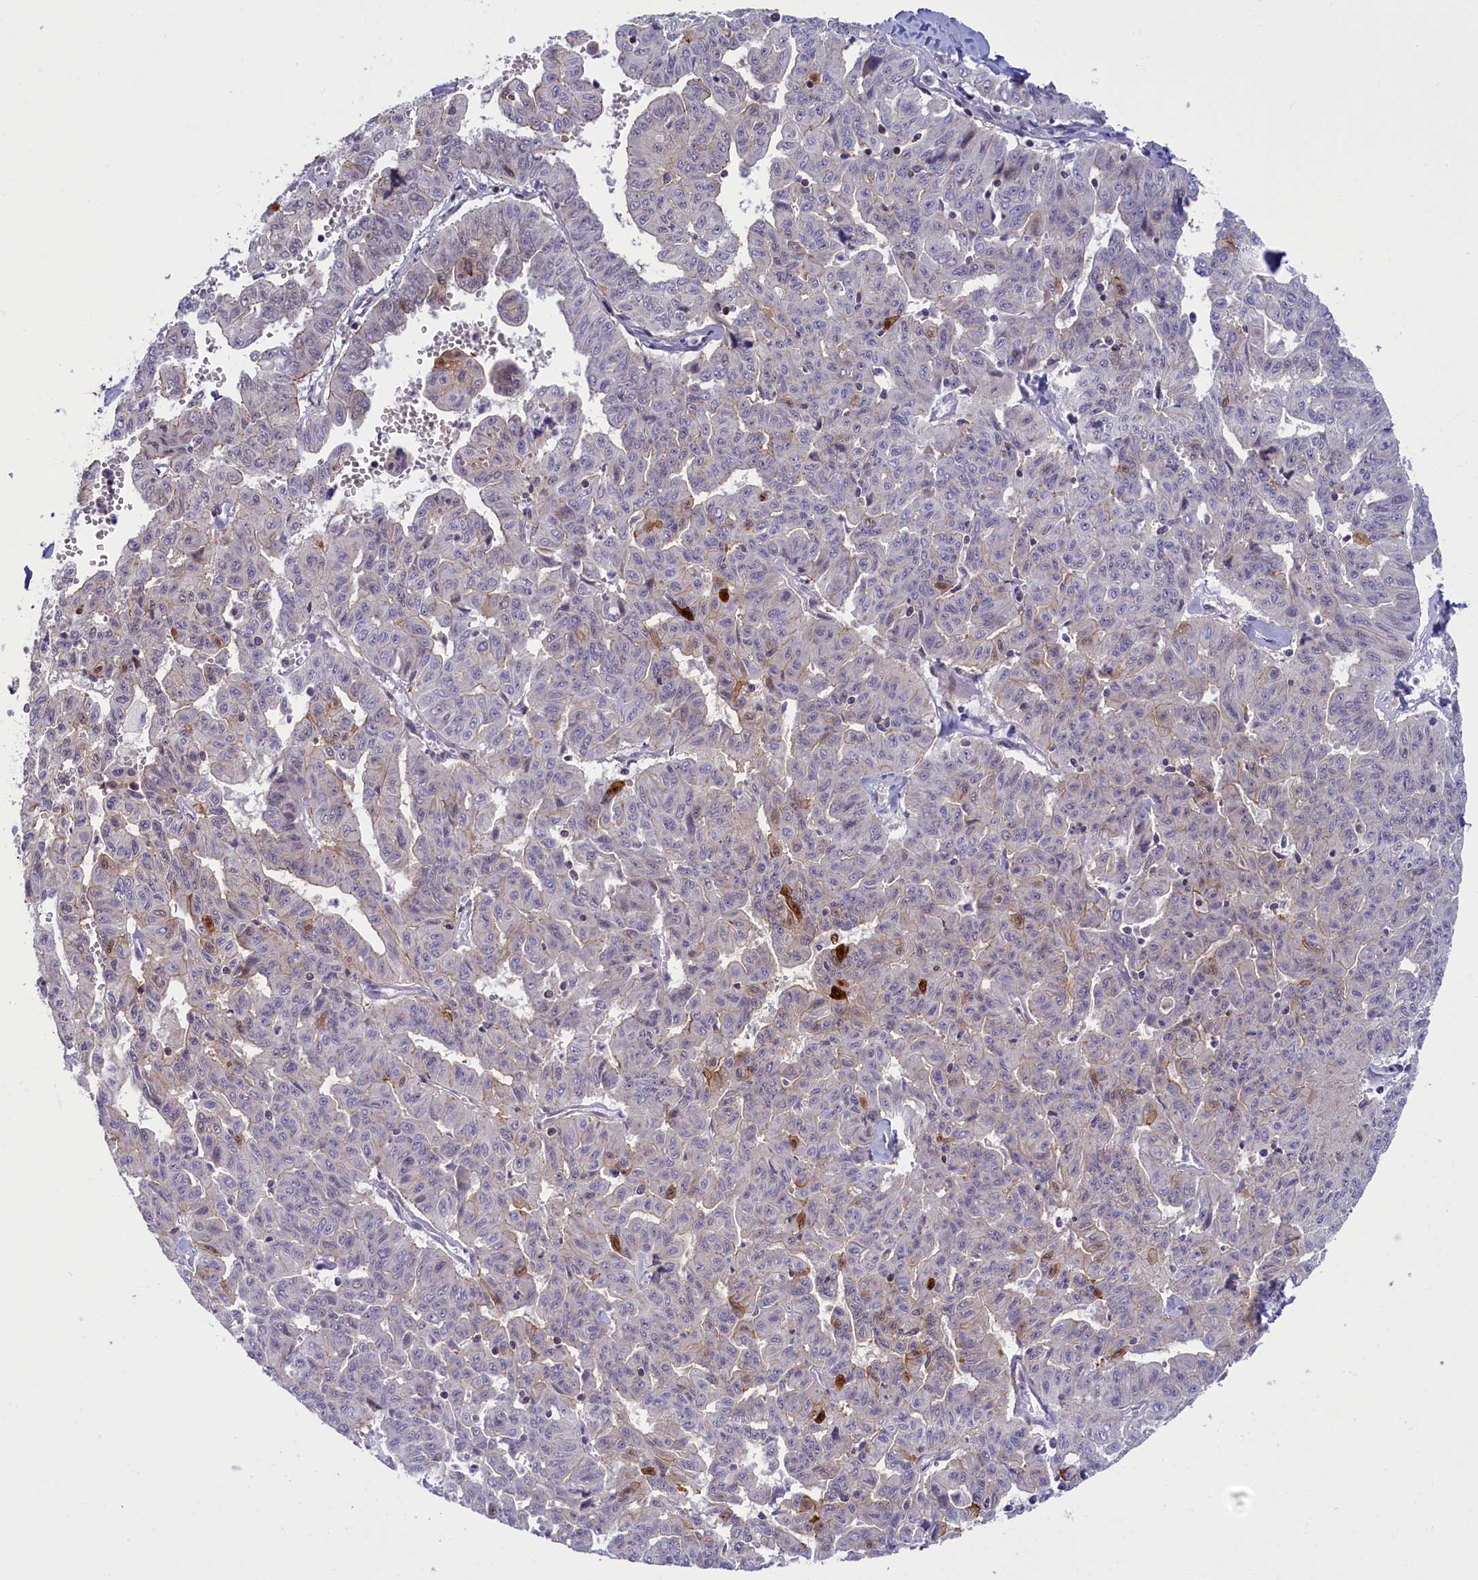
{"staining": {"intensity": "negative", "quantity": "none", "location": "none"}, "tissue": "liver cancer", "cell_type": "Tumor cells", "image_type": "cancer", "snomed": [{"axis": "morphology", "description": "Cholangiocarcinoma"}, {"axis": "topography", "description": "Liver"}], "caption": "An immunohistochemistry (IHC) histopathology image of cholangiocarcinoma (liver) is shown. There is no staining in tumor cells of cholangiocarcinoma (liver).", "gene": "CCL23", "patient": {"sex": "female", "age": 77}}